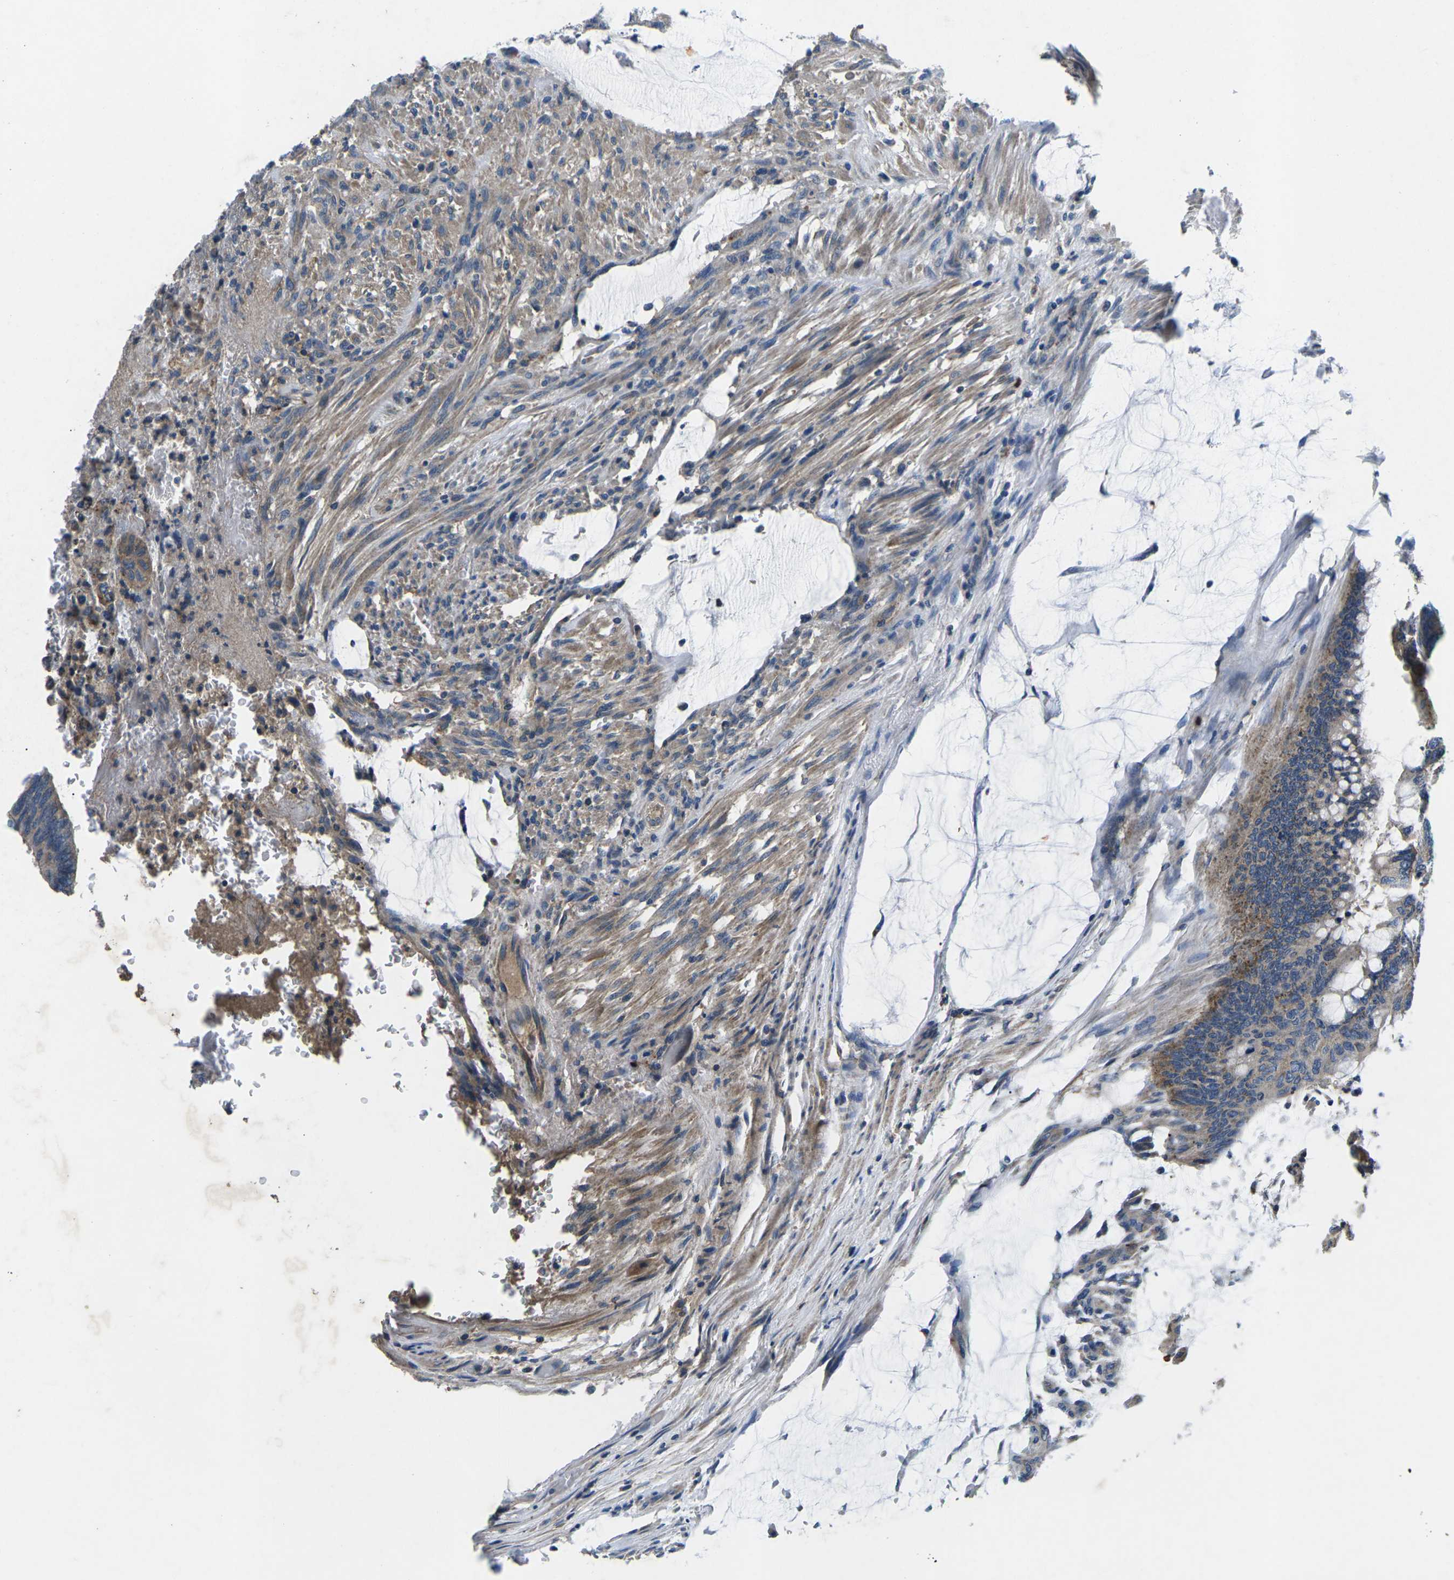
{"staining": {"intensity": "weak", "quantity": ">75%", "location": "cytoplasmic/membranous"}, "tissue": "colorectal cancer", "cell_type": "Tumor cells", "image_type": "cancer", "snomed": [{"axis": "morphology", "description": "Normal tissue, NOS"}, {"axis": "morphology", "description": "Adenocarcinoma, NOS"}, {"axis": "topography", "description": "Rectum"}], "caption": "Colorectal adenocarcinoma was stained to show a protein in brown. There is low levels of weak cytoplasmic/membranous positivity in about >75% of tumor cells.", "gene": "PDCD6IP", "patient": {"sex": "male", "age": 92}}